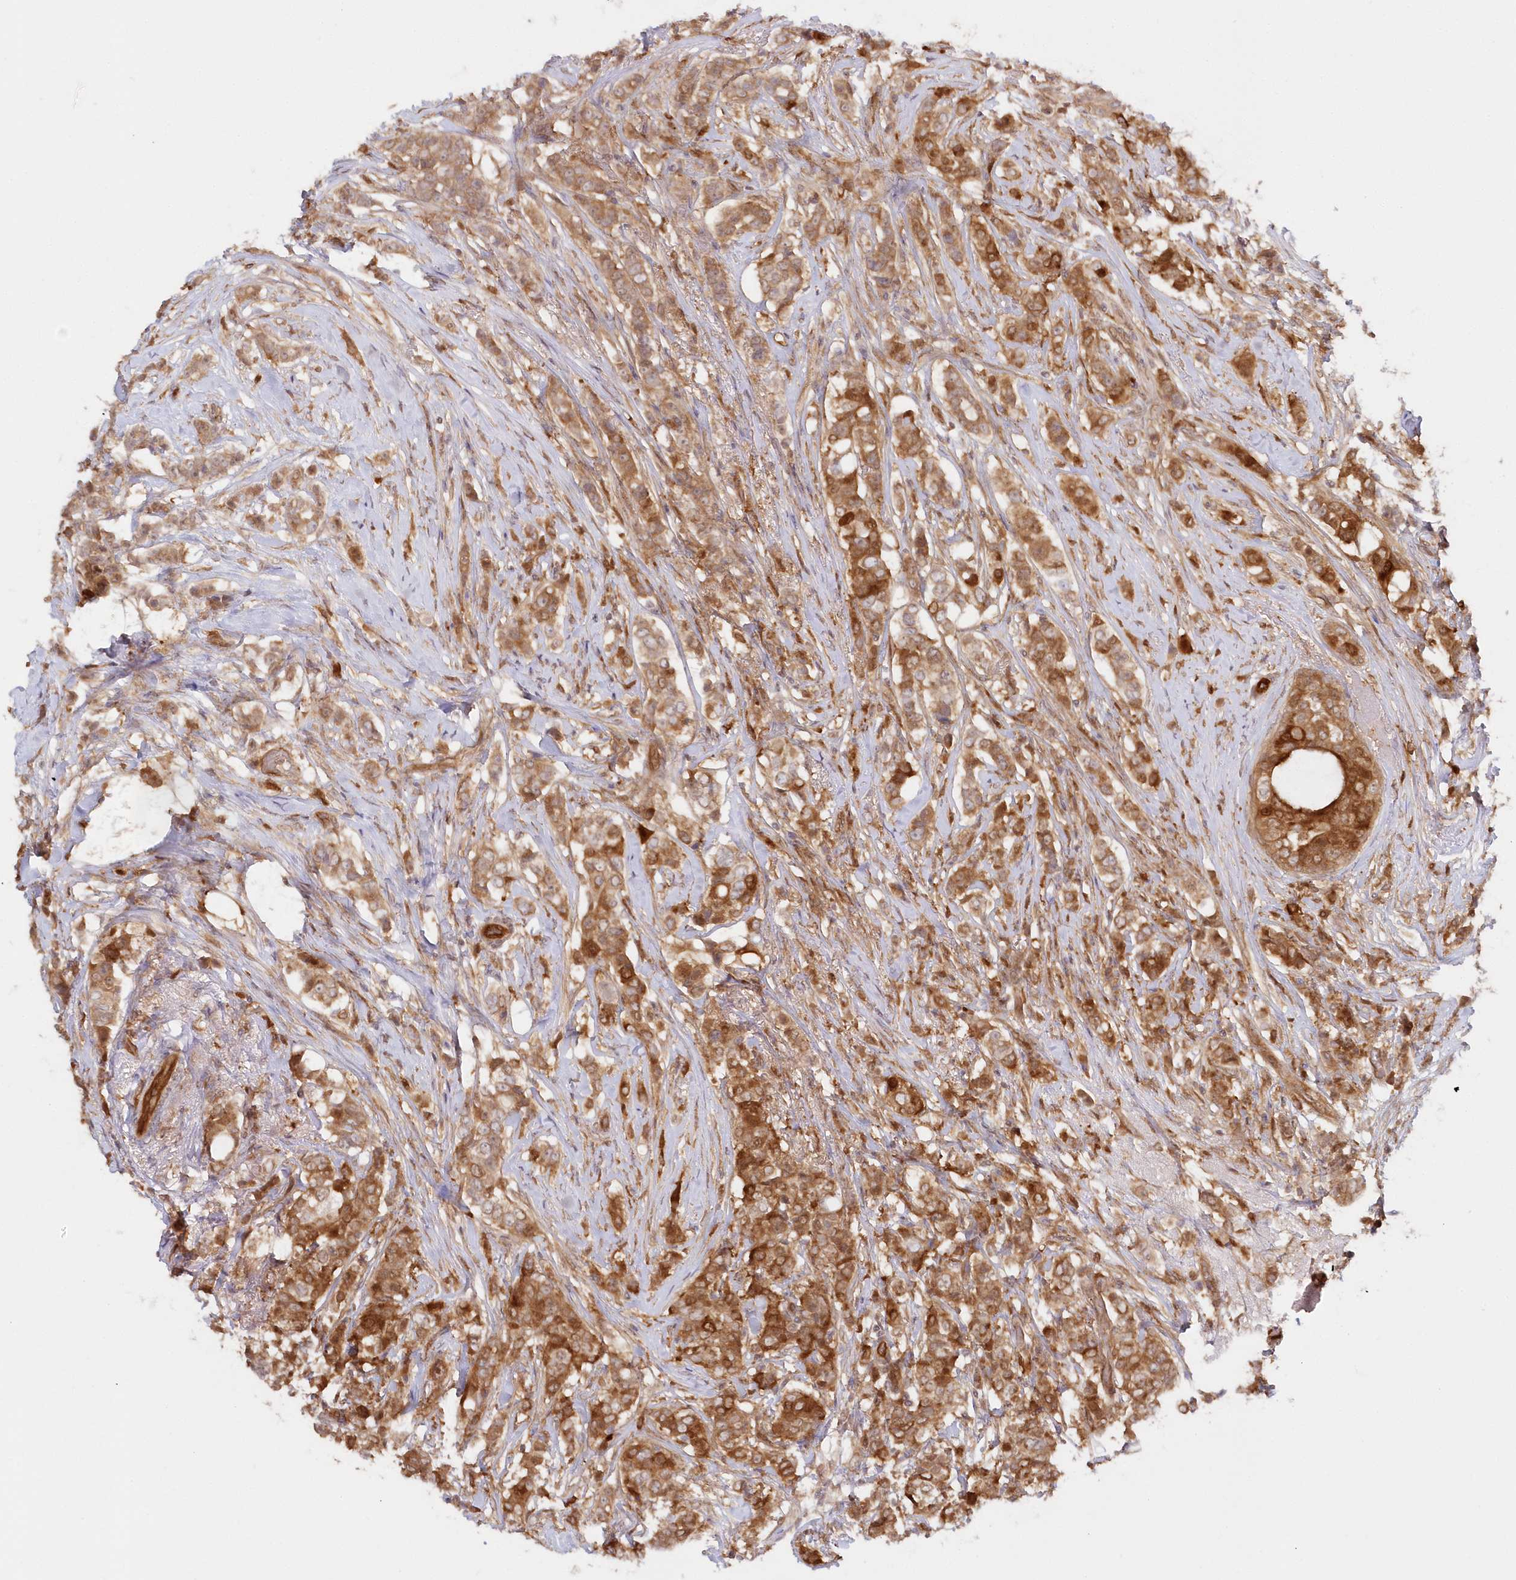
{"staining": {"intensity": "strong", "quantity": "25%-75%", "location": "cytoplasmic/membranous"}, "tissue": "breast cancer", "cell_type": "Tumor cells", "image_type": "cancer", "snomed": [{"axis": "morphology", "description": "Lobular carcinoma"}, {"axis": "topography", "description": "Breast"}], "caption": "Breast cancer (lobular carcinoma) tissue displays strong cytoplasmic/membranous staining in about 25%-75% of tumor cells, visualized by immunohistochemistry.", "gene": "GBE1", "patient": {"sex": "female", "age": 51}}